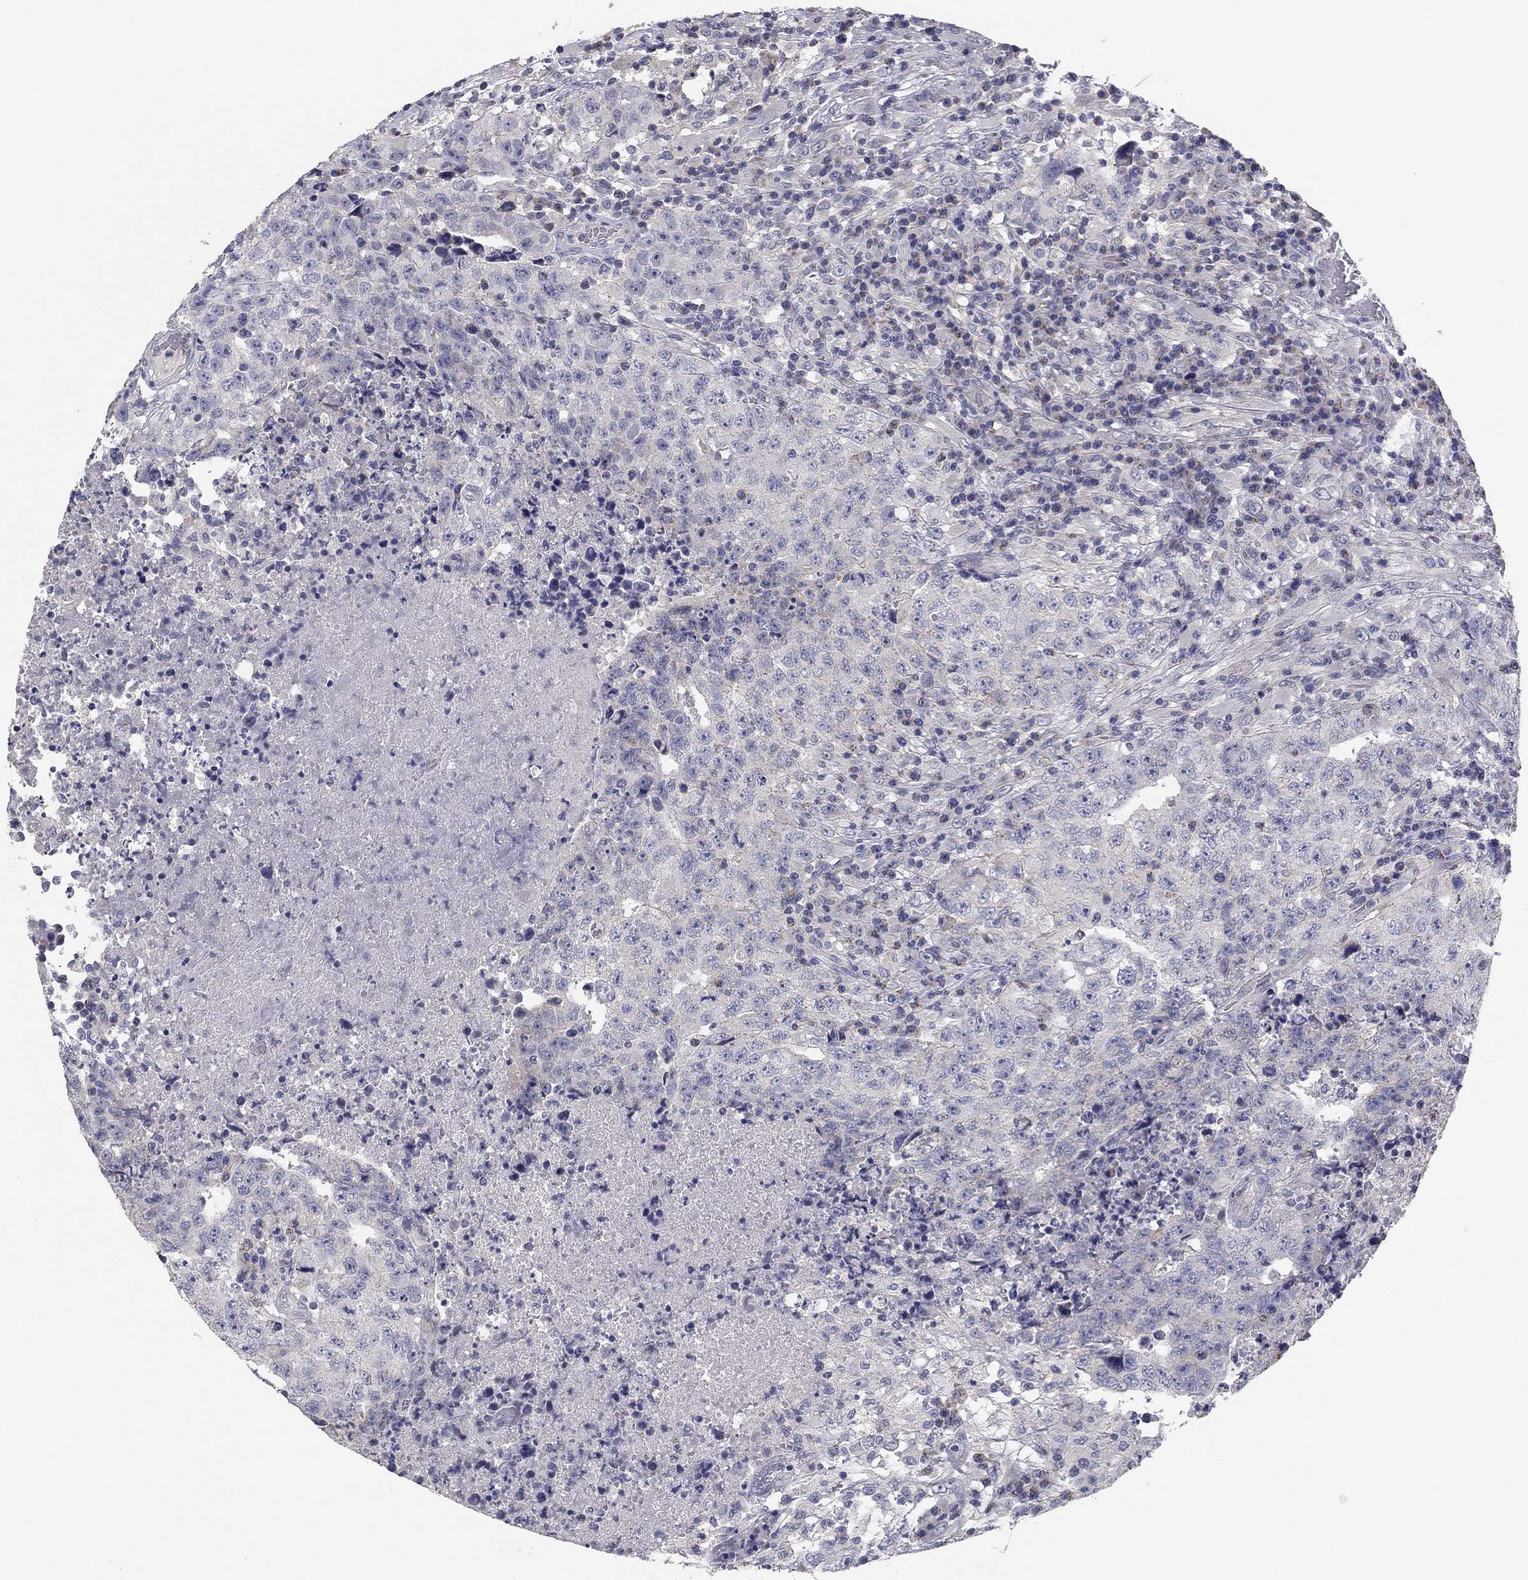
{"staining": {"intensity": "negative", "quantity": "none", "location": "none"}, "tissue": "testis cancer", "cell_type": "Tumor cells", "image_type": "cancer", "snomed": [{"axis": "morphology", "description": "Necrosis, NOS"}, {"axis": "morphology", "description": "Carcinoma, Embryonal, NOS"}, {"axis": "topography", "description": "Testis"}], "caption": "Immunohistochemistry (IHC) micrograph of neoplastic tissue: testis cancer (embryonal carcinoma) stained with DAB shows no significant protein positivity in tumor cells.", "gene": "SEPTIN3", "patient": {"sex": "male", "age": 19}}